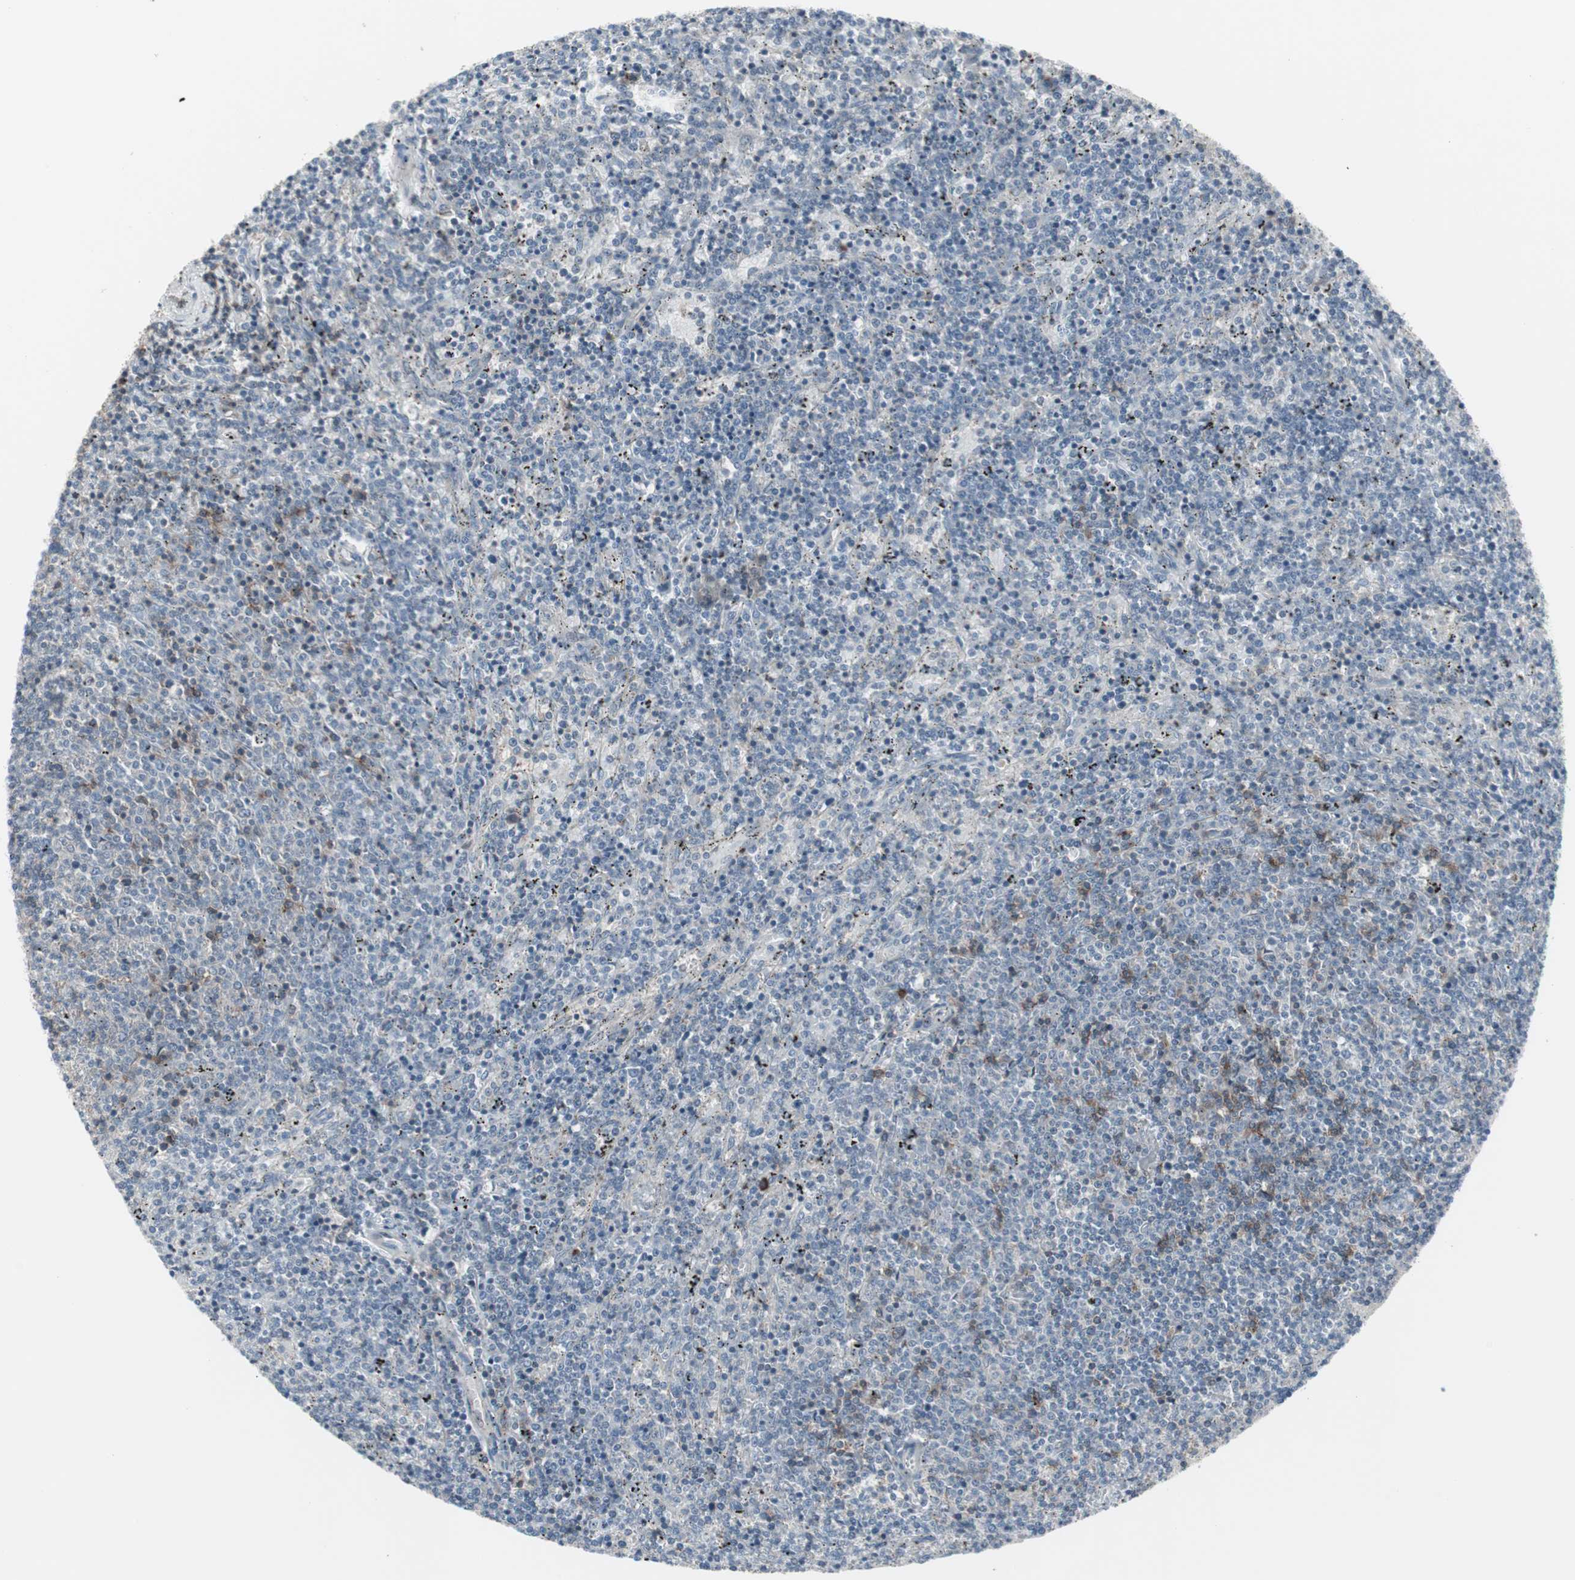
{"staining": {"intensity": "negative", "quantity": "none", "location": "none"}, "tissue": "lymphoma", "cell_type": "Tumor cells", "image_type": "cancer", "snomed": [{"axis": "morphology", "description": "Malignant lymphoma, non-Hodgkin's type, Low grade"}, {"axis": "topography", "description": "Spleen"}], "caption": "The photomicrograph shows no significant positivity in tumor cells of malignant lymphoma, non-Hodgkin's type (low-grade). Brightfield microscopy of immunohistochemistry (IHC) stained with DAB (brown) and hematoxylin (blue), captured at high magnification.", "gene": "ZSCAN32", "patient": {"sex": "female", "age": 50}}